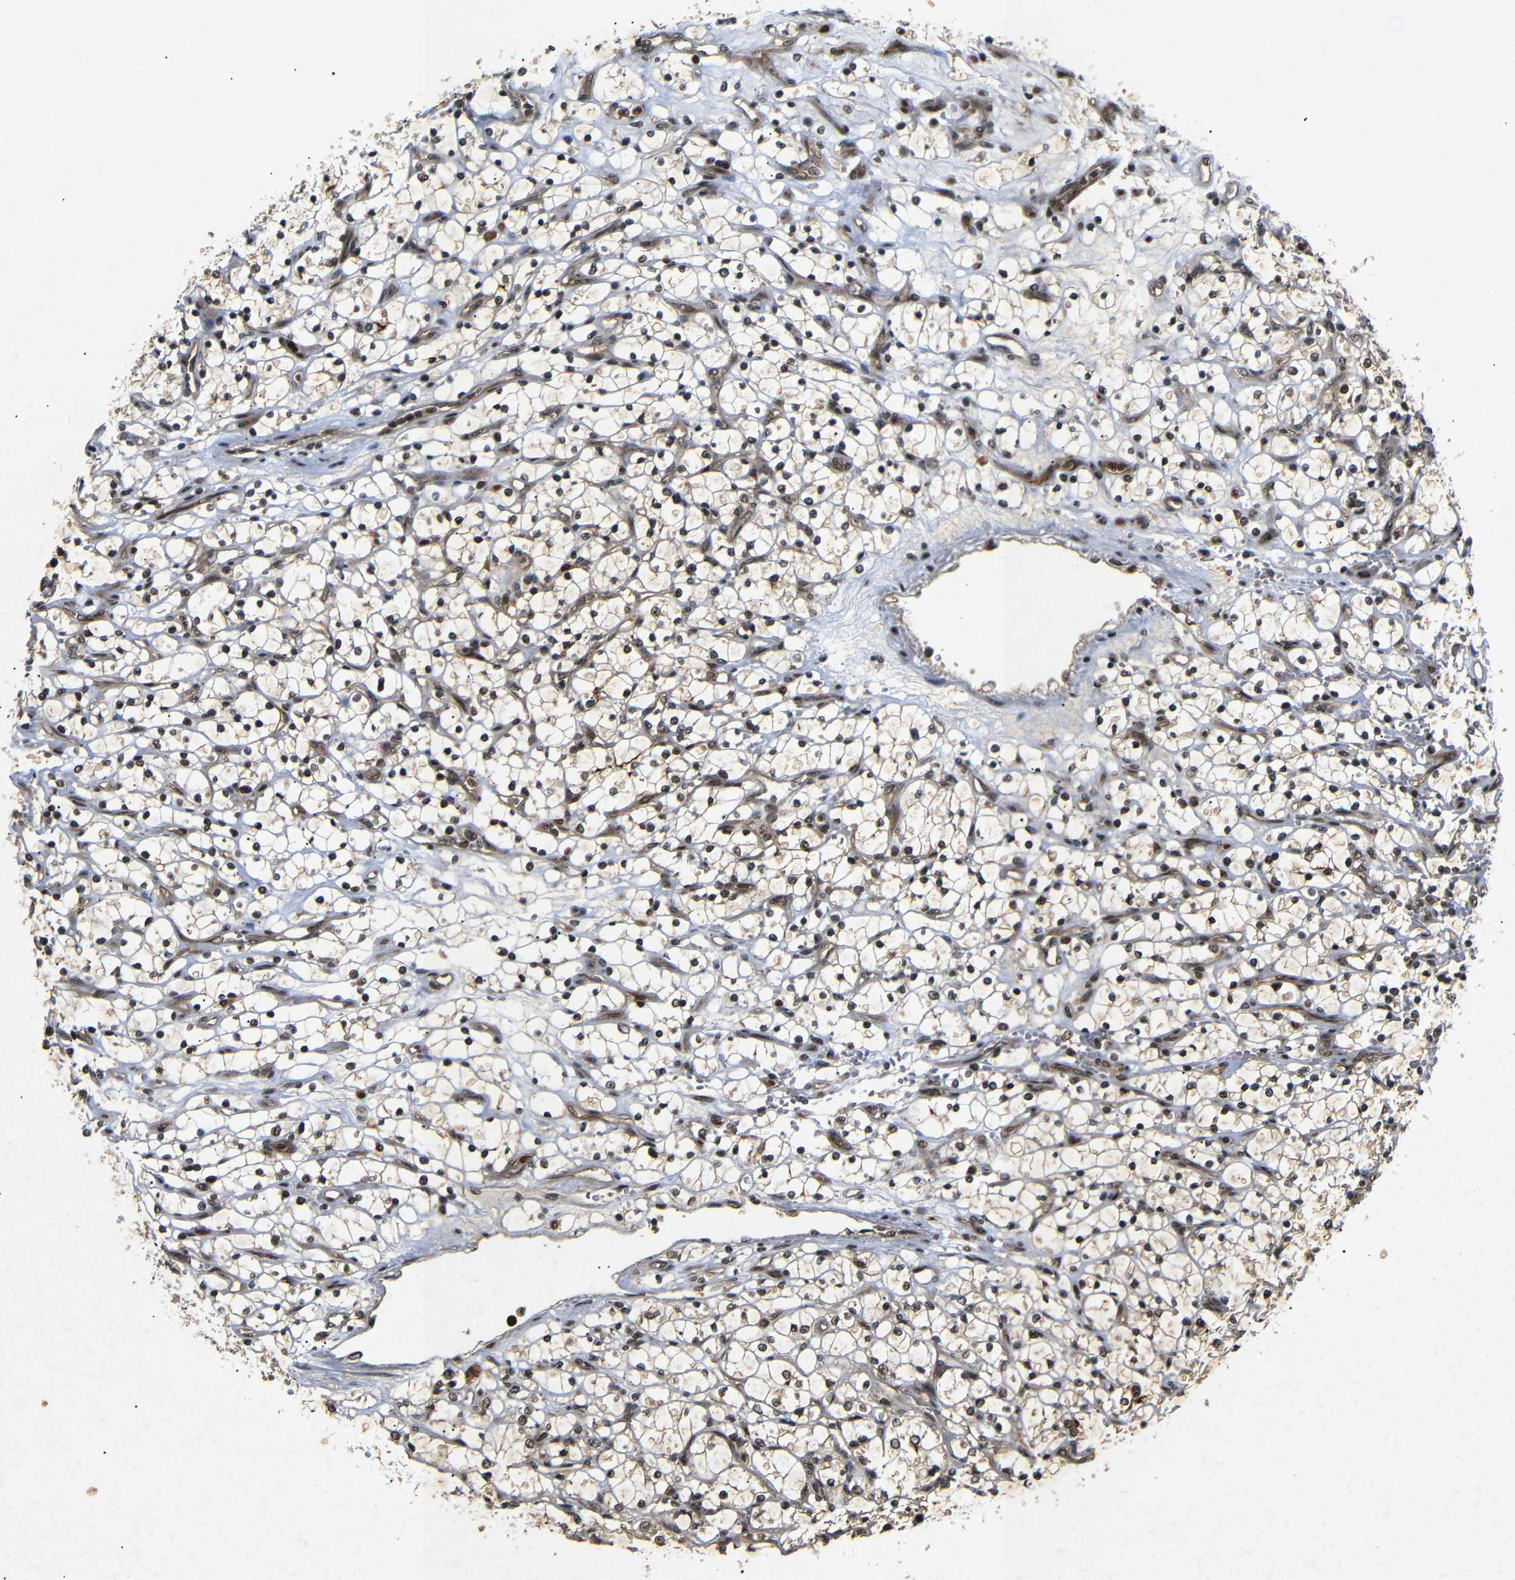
{"staining": {"intensity": "moderate", "quantity": ">75%", "location": "nuclear"}, "tissue": "renal cancer", "cell_type": "Tumor cells", "image_type": "cancer", "snomed": [{"axis": "morphology", "description": "Adenocarcinoma, NOS"}, {"axis": "topography", "description": "Kidney"}], "caption": "This image reveals immunohistochemistry staining of renal cancer, with medium moderate nuclear staining in approximately >75% of tumor cells.", "gene": "KIF23", "patient": {"sex": "female", "age": 69}}